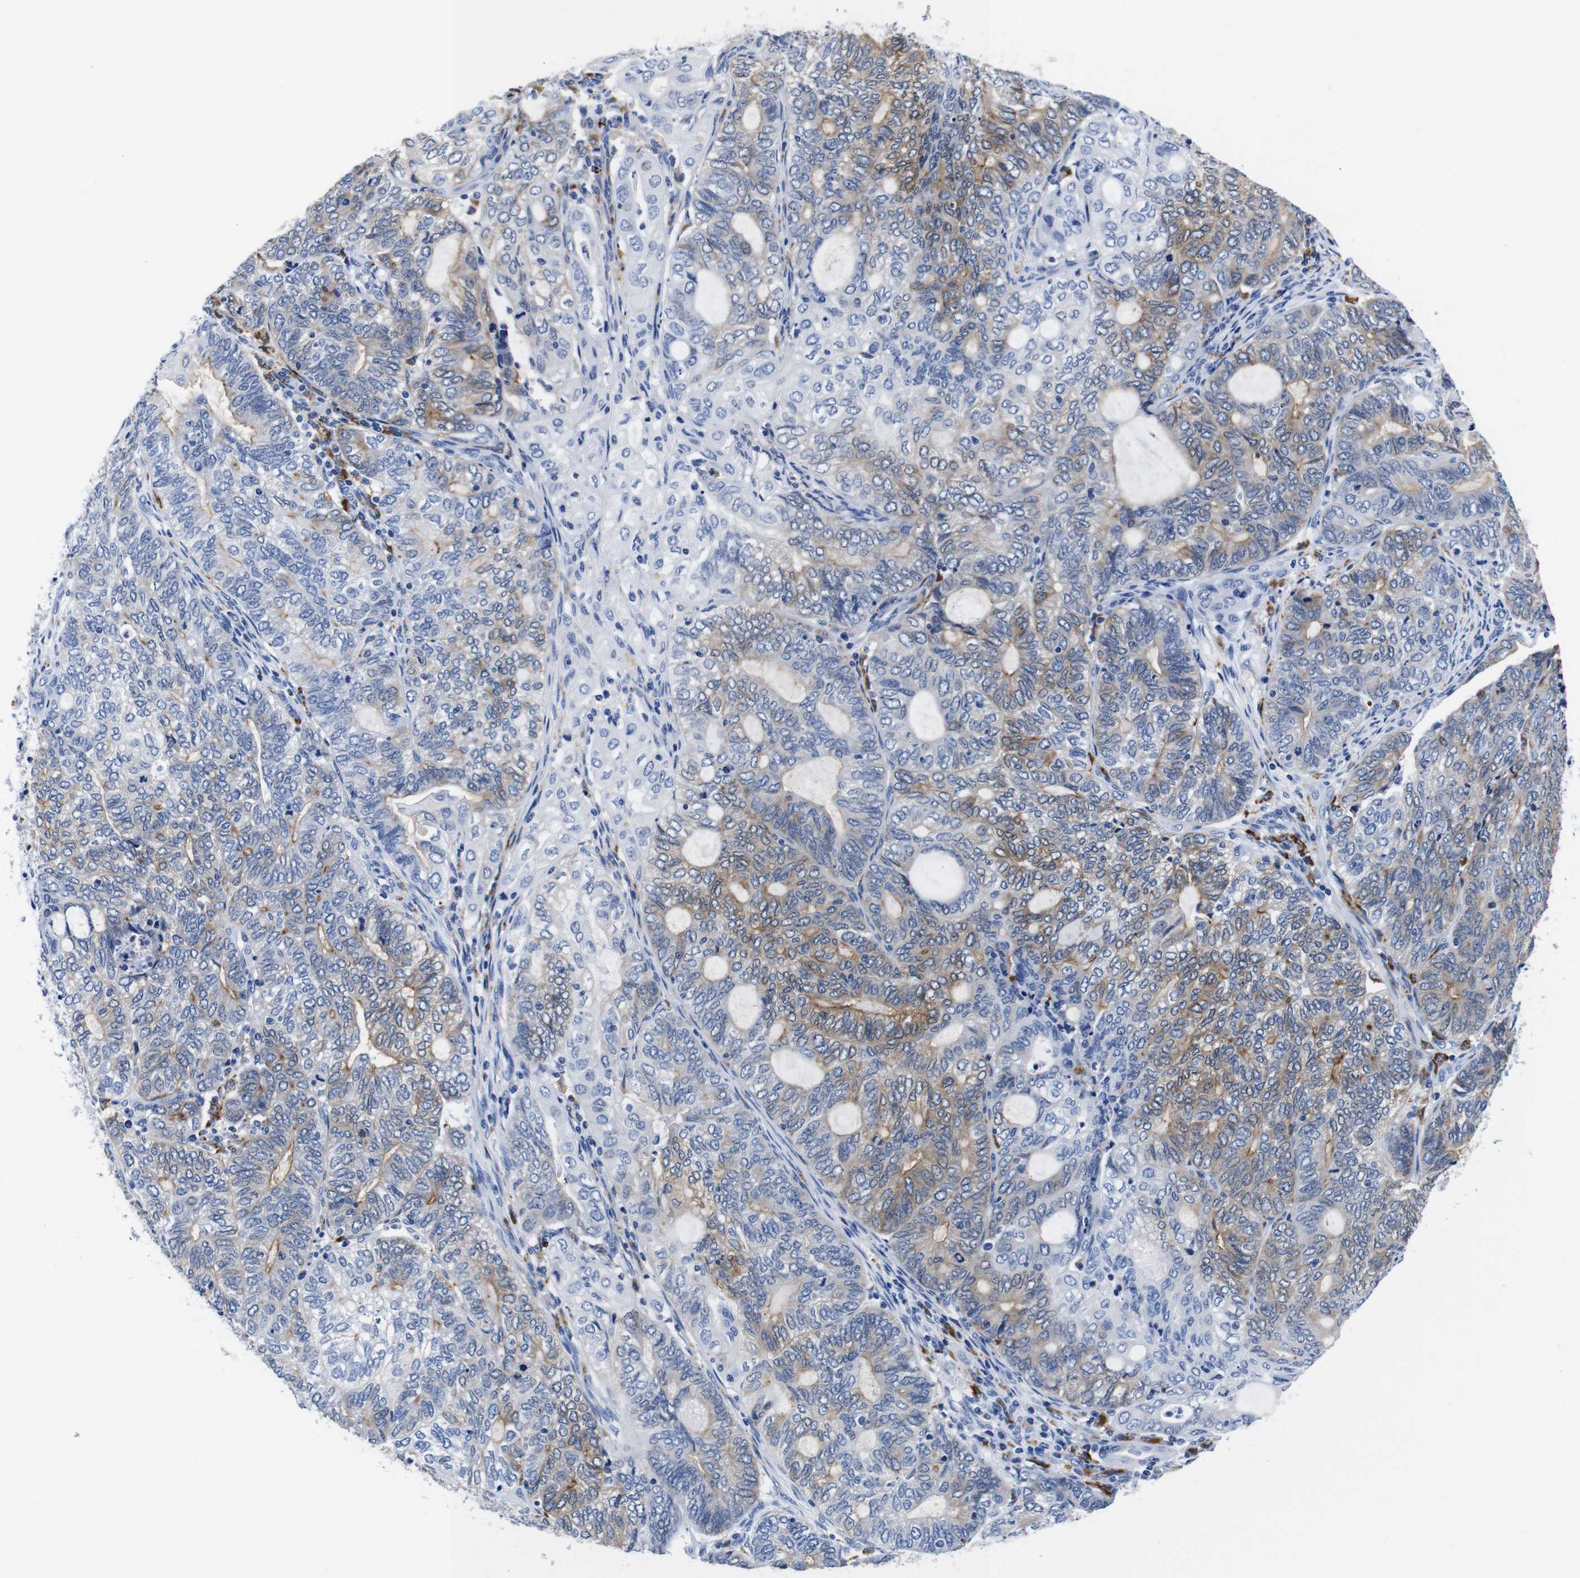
{"staining": {"intensity": "moderate", "quantity": "25%-75%", "location": "cytoplasmic/membranous"}, "tissue": "endometrial cancer", "cell_type": "Tumor cells", "image_type": "cancer", "snomed": [{"axis": "morphology", "description": "Adenocarcinoma, NOS"}, {"axis": "topography", "description": "Uterus"}, {"axis": "topography", "description": "Endometrium"}], "caption": "This photomicrograph displays adenocarcinoma (endometrial) stained with immunohistochemistry to label a protein in brown. The cytoplasmic/membranous of tumor cells show moderate positivity for the protein. Nuclei are counter-stained blue.", "gene": "HLA-DMB", "patient": {"sex": "female", "age": 70}}